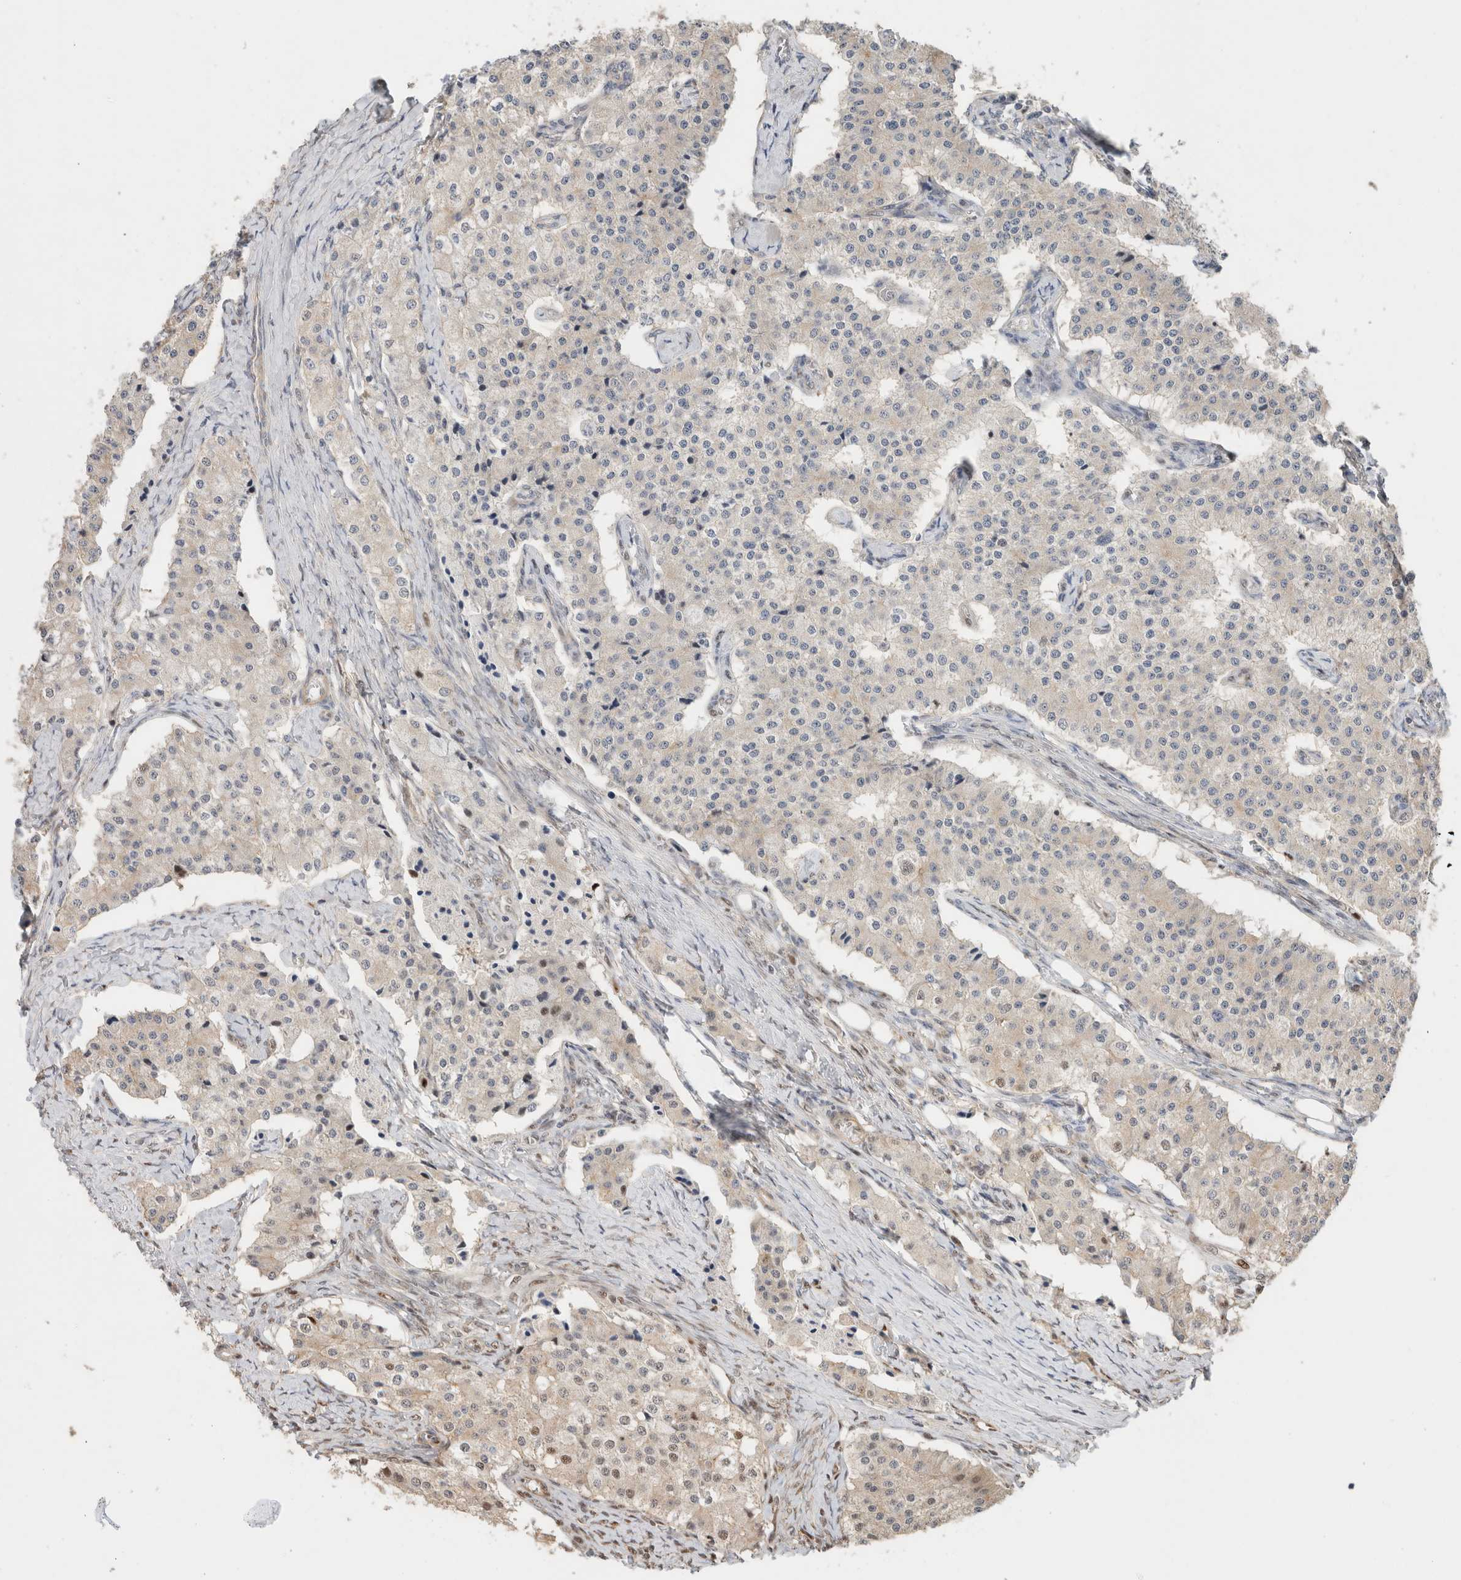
{"staining": {"intensity": "weak", "quantity": "<25%", "location": "nuclear"}, "tissue": "carcinoid", "cell_type": "Tumor cells", "image_type": "cancer", "snomed": [{"axis": "morphology", "description": "Carcinoid, malignant, NOS"}, {"axis": "topography", "description": "Colon"}], "caption": "Immunohistochemistry (IHC) of malignant carcinoid demonstrates no positivity in tumor cells.", "gene": "ID3", "patient": {"sex": "female", "age": 52}}